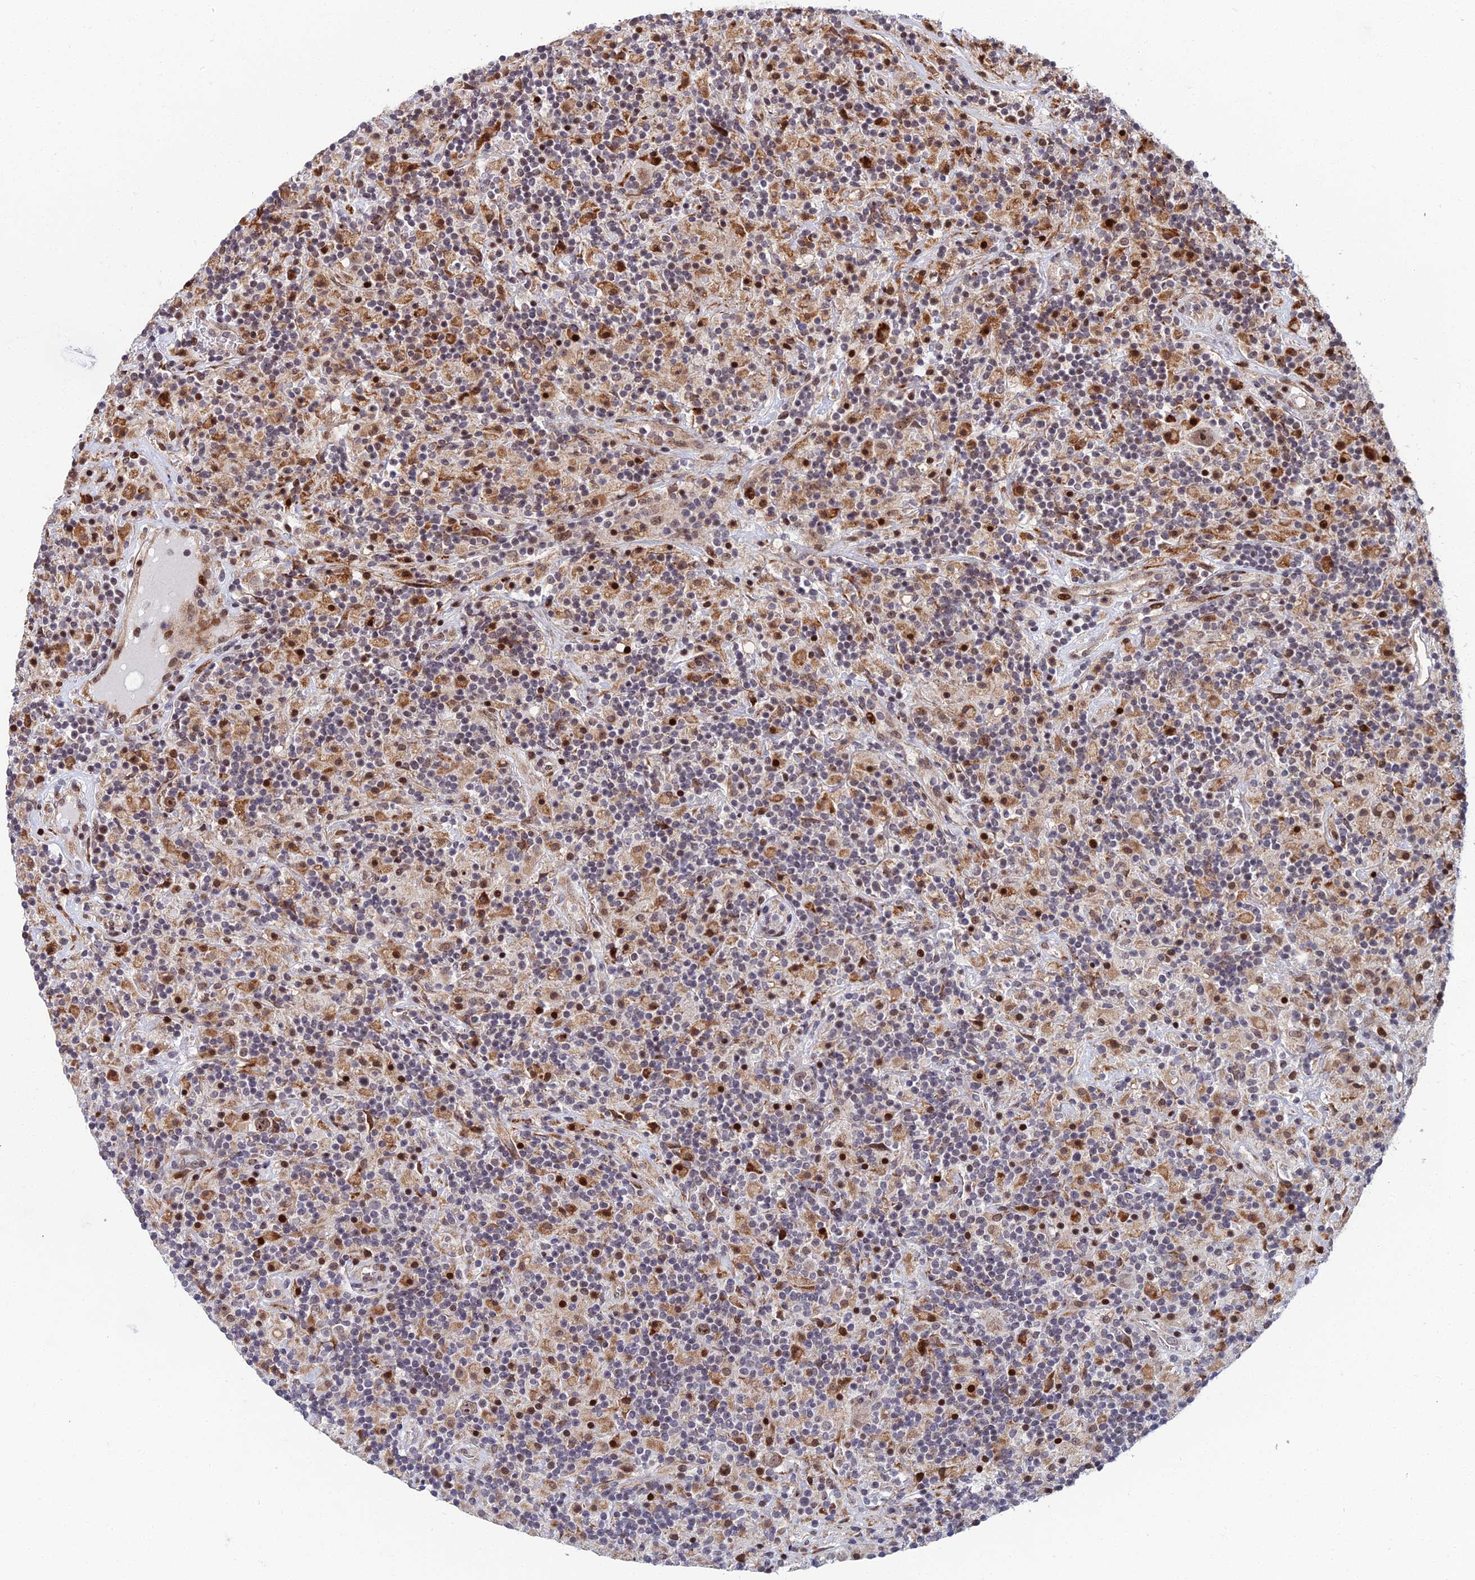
{"staining": {"intensity": "moderate", "quantity": ">75%", "location": "nuclear"}, "tissue": "lymphoma", "cell_type": "Tumor cells", "image_type": "cancer", "snomed": [{"axis": "morphology", "description": "Hodgkin's disease, NOS"}, {"axis": "topography", "description": "Lymph node"}], "caption": "Immunohistochemical staining of lymphoma demonstrates moderate nuclear protein expression in about >75% of tumor cells.", "gene": "ZNF668", "patient": {"sex": "male", "age": 70}}